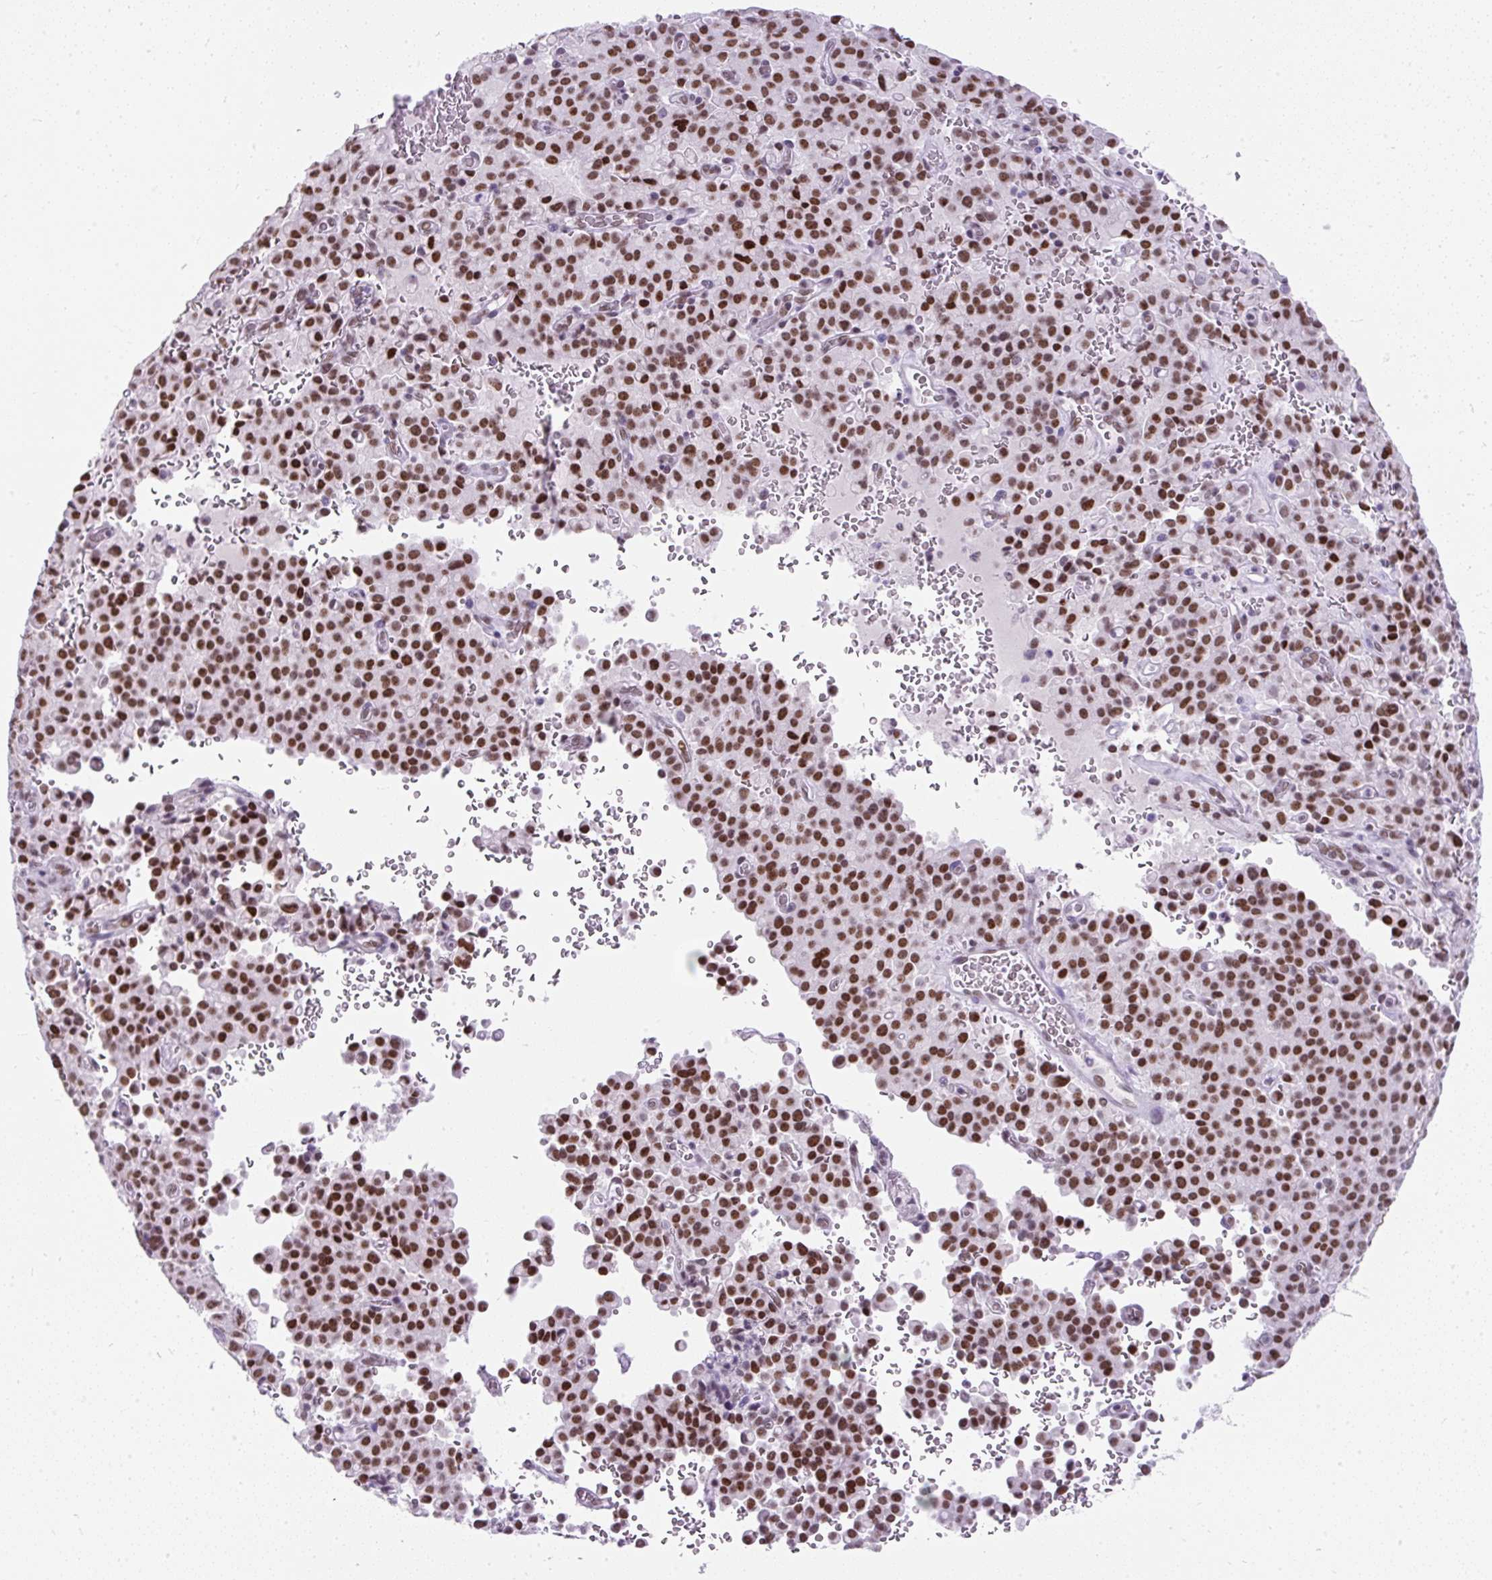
{"staining": {"intensity": "strong", "quantity": ">75%", "location": "nuclear"}, "tissue": "pancreatic cancer", "cell_type": "Tumor cells", "image_type": "cancer", "snomed": [{"axis": "morphology", "description": "Adenocarcinoma, NOS"}, {"axis": "topography", "description": "Pancreas"}], "caption": "Pancreatic cancer stained for a protein (brown) displays strong nuclear positive staining in about >75% of tumor cells.", "gene": "PLCXD2", "patient": {"sex": "male", "age": 65}}